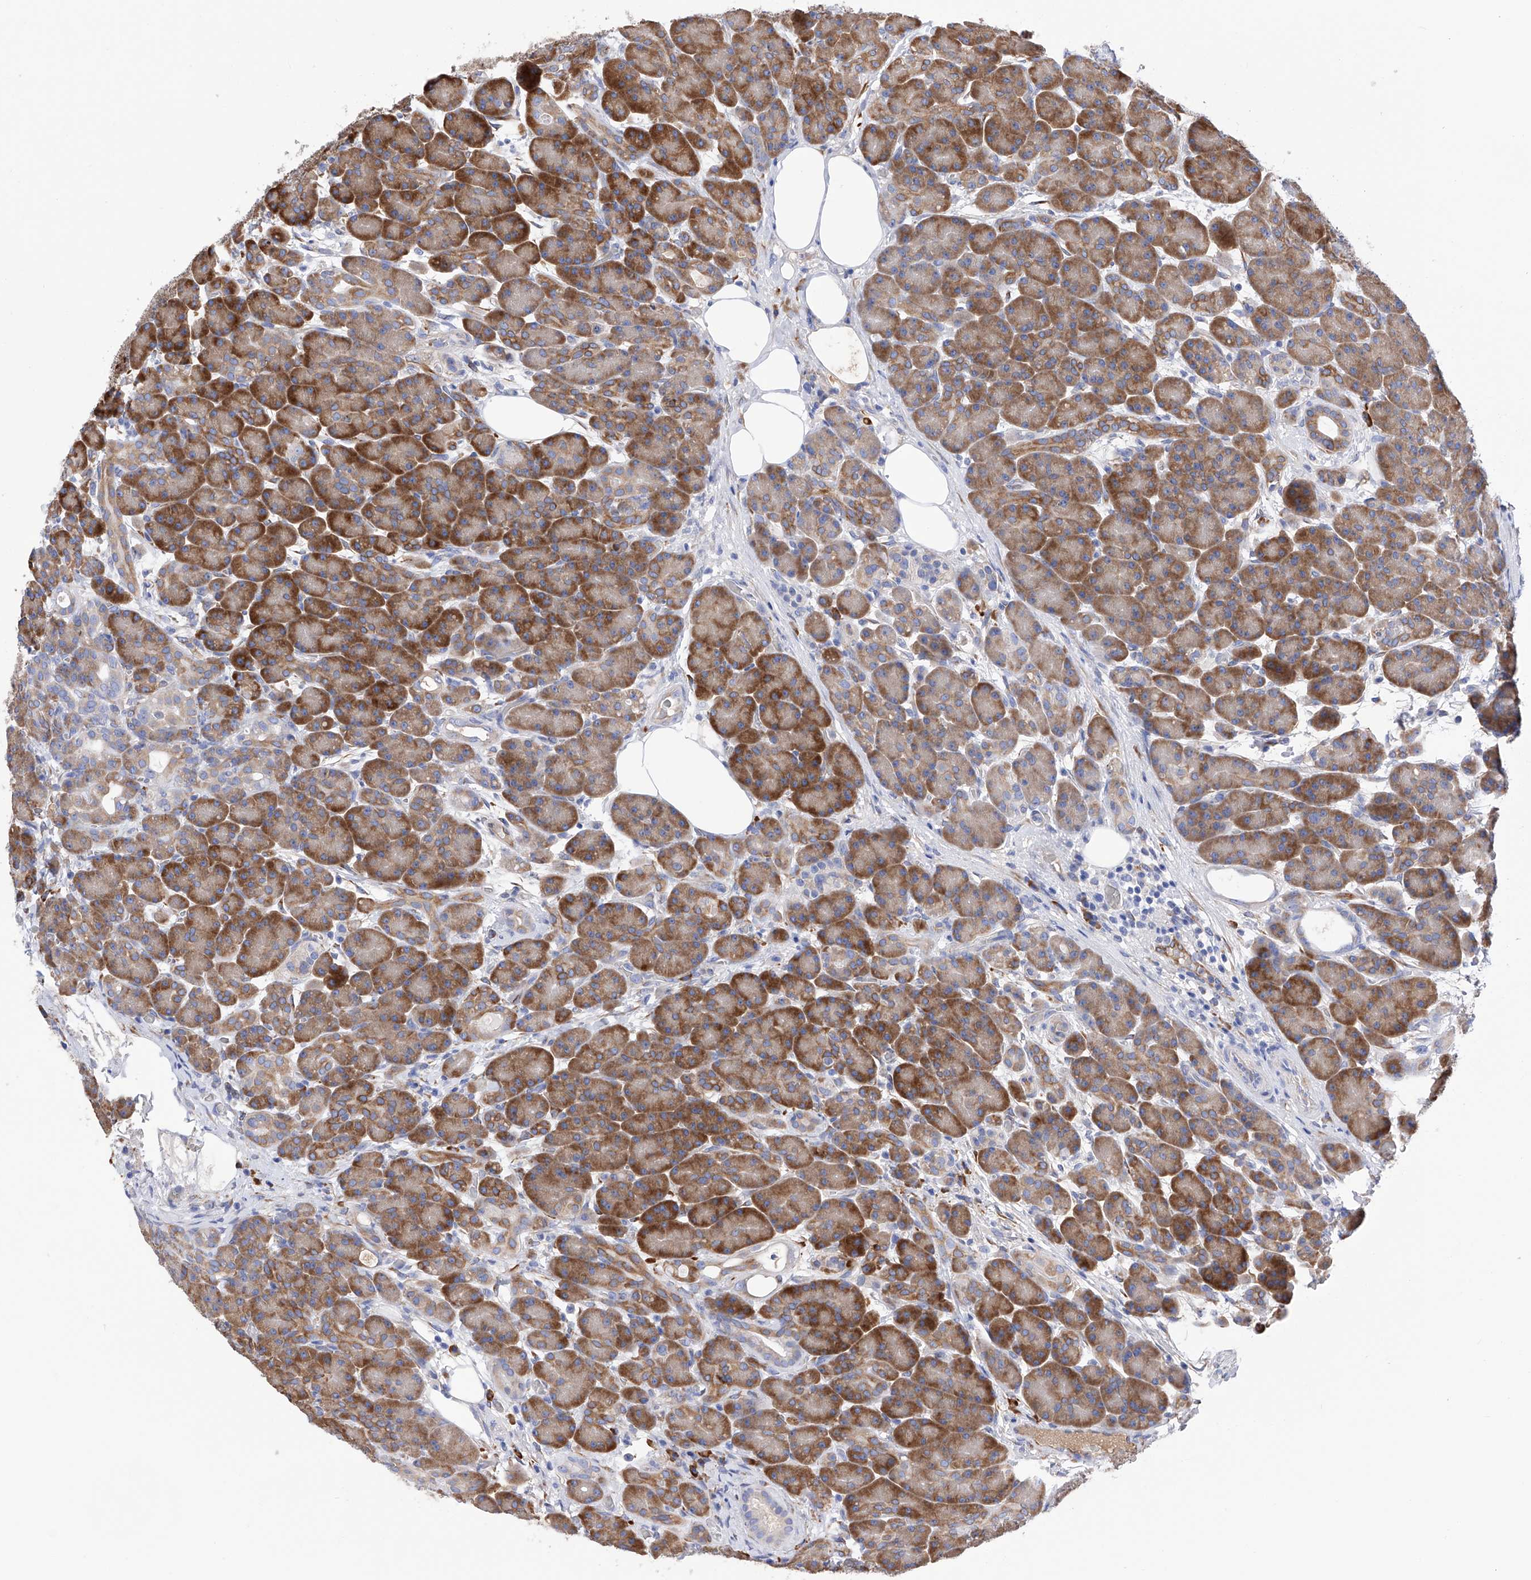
{"staining": {"intensity": "strong", "quantity": ">75%", "location": "cytoplasmic/membranous"}, "tissue": "pancreas", "cell_type": "Exocrine glandular cells", "image_type": "normal", "snomed": [{"axis": "morphology", "description": "Normal tissue, NOS"}, {"axis": "topography", "description": "Pancreas"}], "caption": "Brown immunohistochemical staining in unremarkable pancreas exhibits strong cytoplasmic/membranous staining in approximately >75% of exocrine glandular cells.", "gene": "PDIA5", "patient": {"sex": "male", "age": 63}}